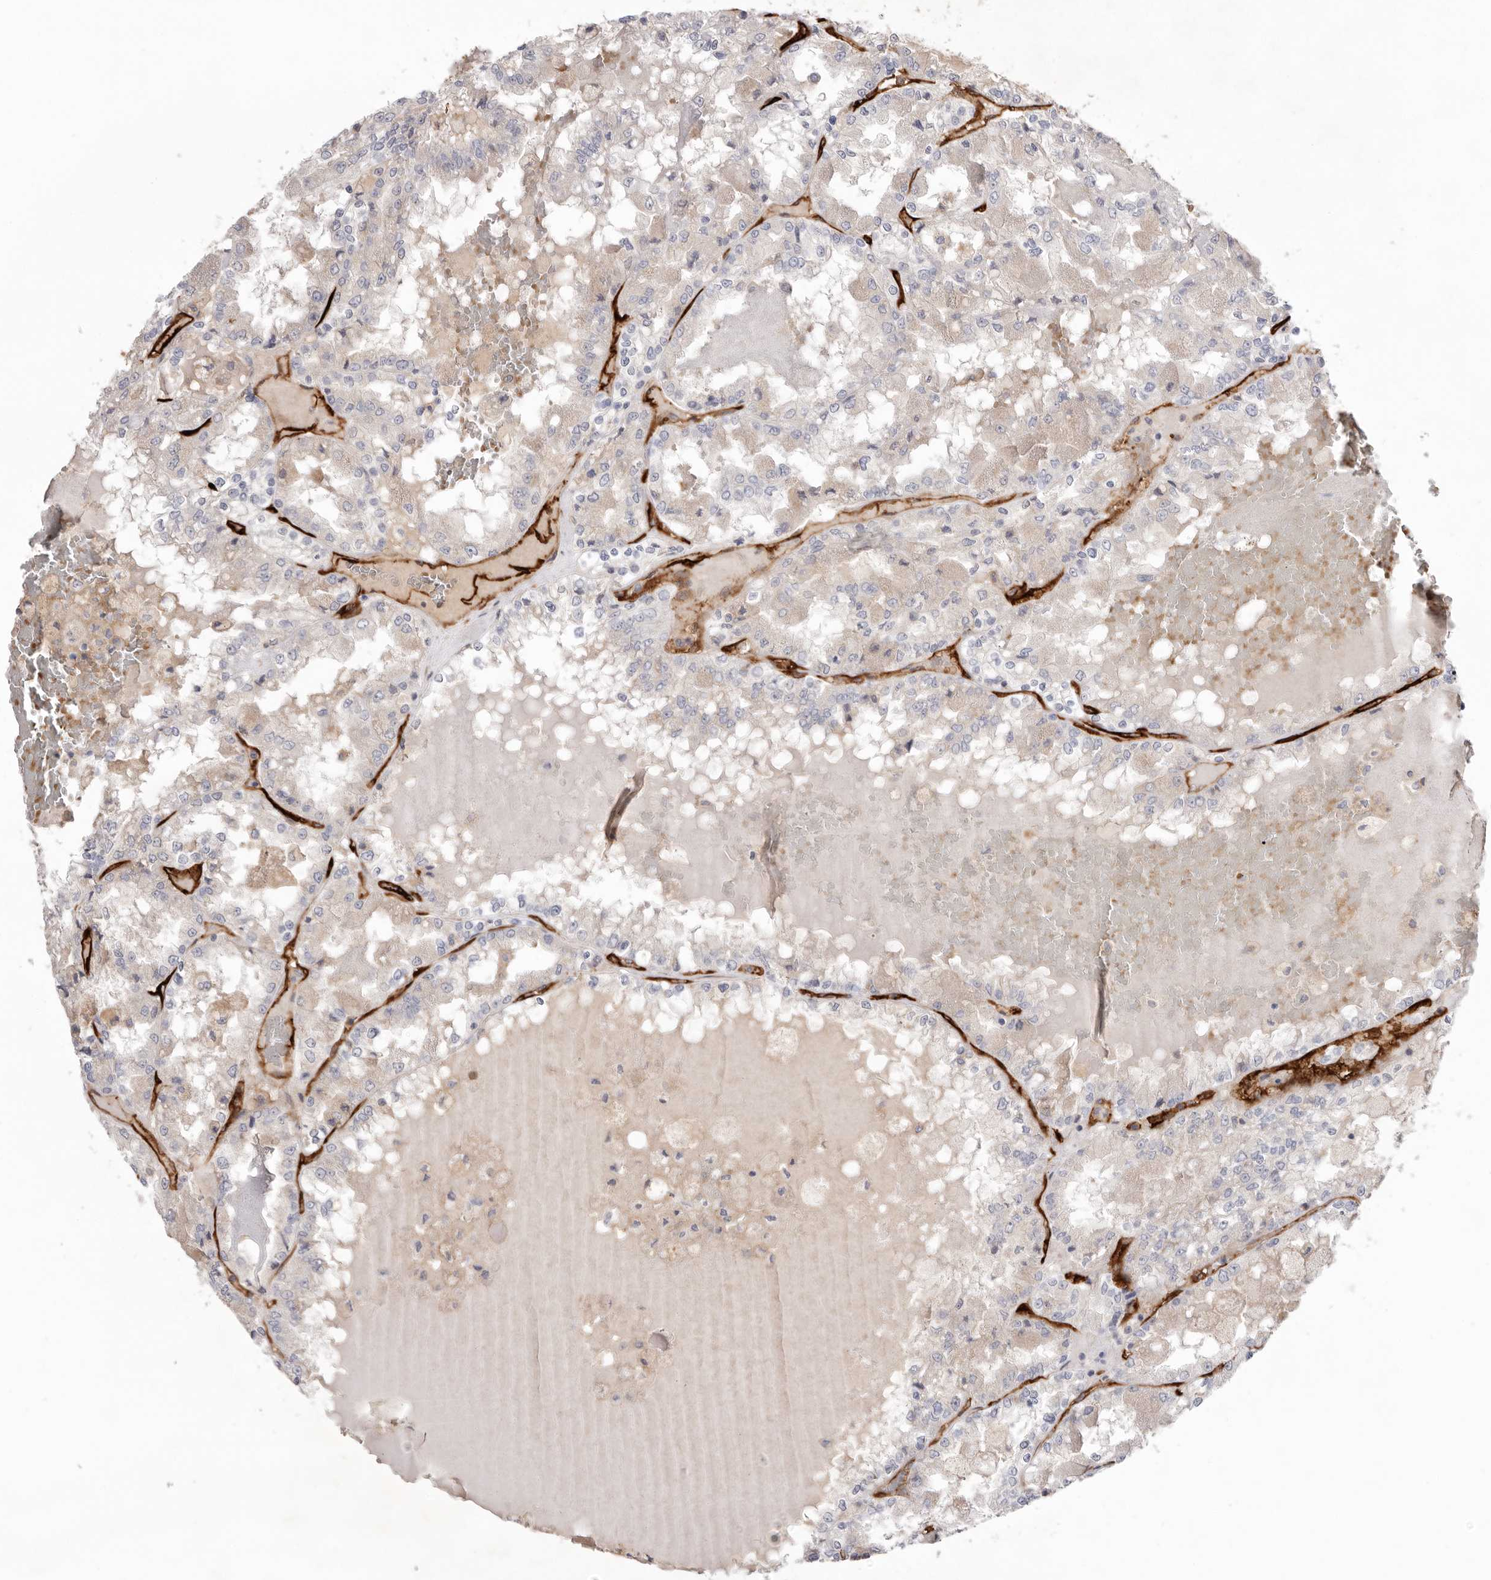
{"staining": {"intensity": "negative", "quantity": "none", "location": "none"}, "tissue": "renal cancer", "cell_type": "Tumor cells", "image_type": "cancer", "snomed": [{"axis": "morphology", "description": "Adenocarcinoma, NOS"}, {"axis": "topography", "description": "Kidney"}], "caption": "There is no significant positivity in tumor cells of renal cancer (adenocarcinoma).", "gene": "LRRC66", "patient": {"sex": "female", "age": 56}}